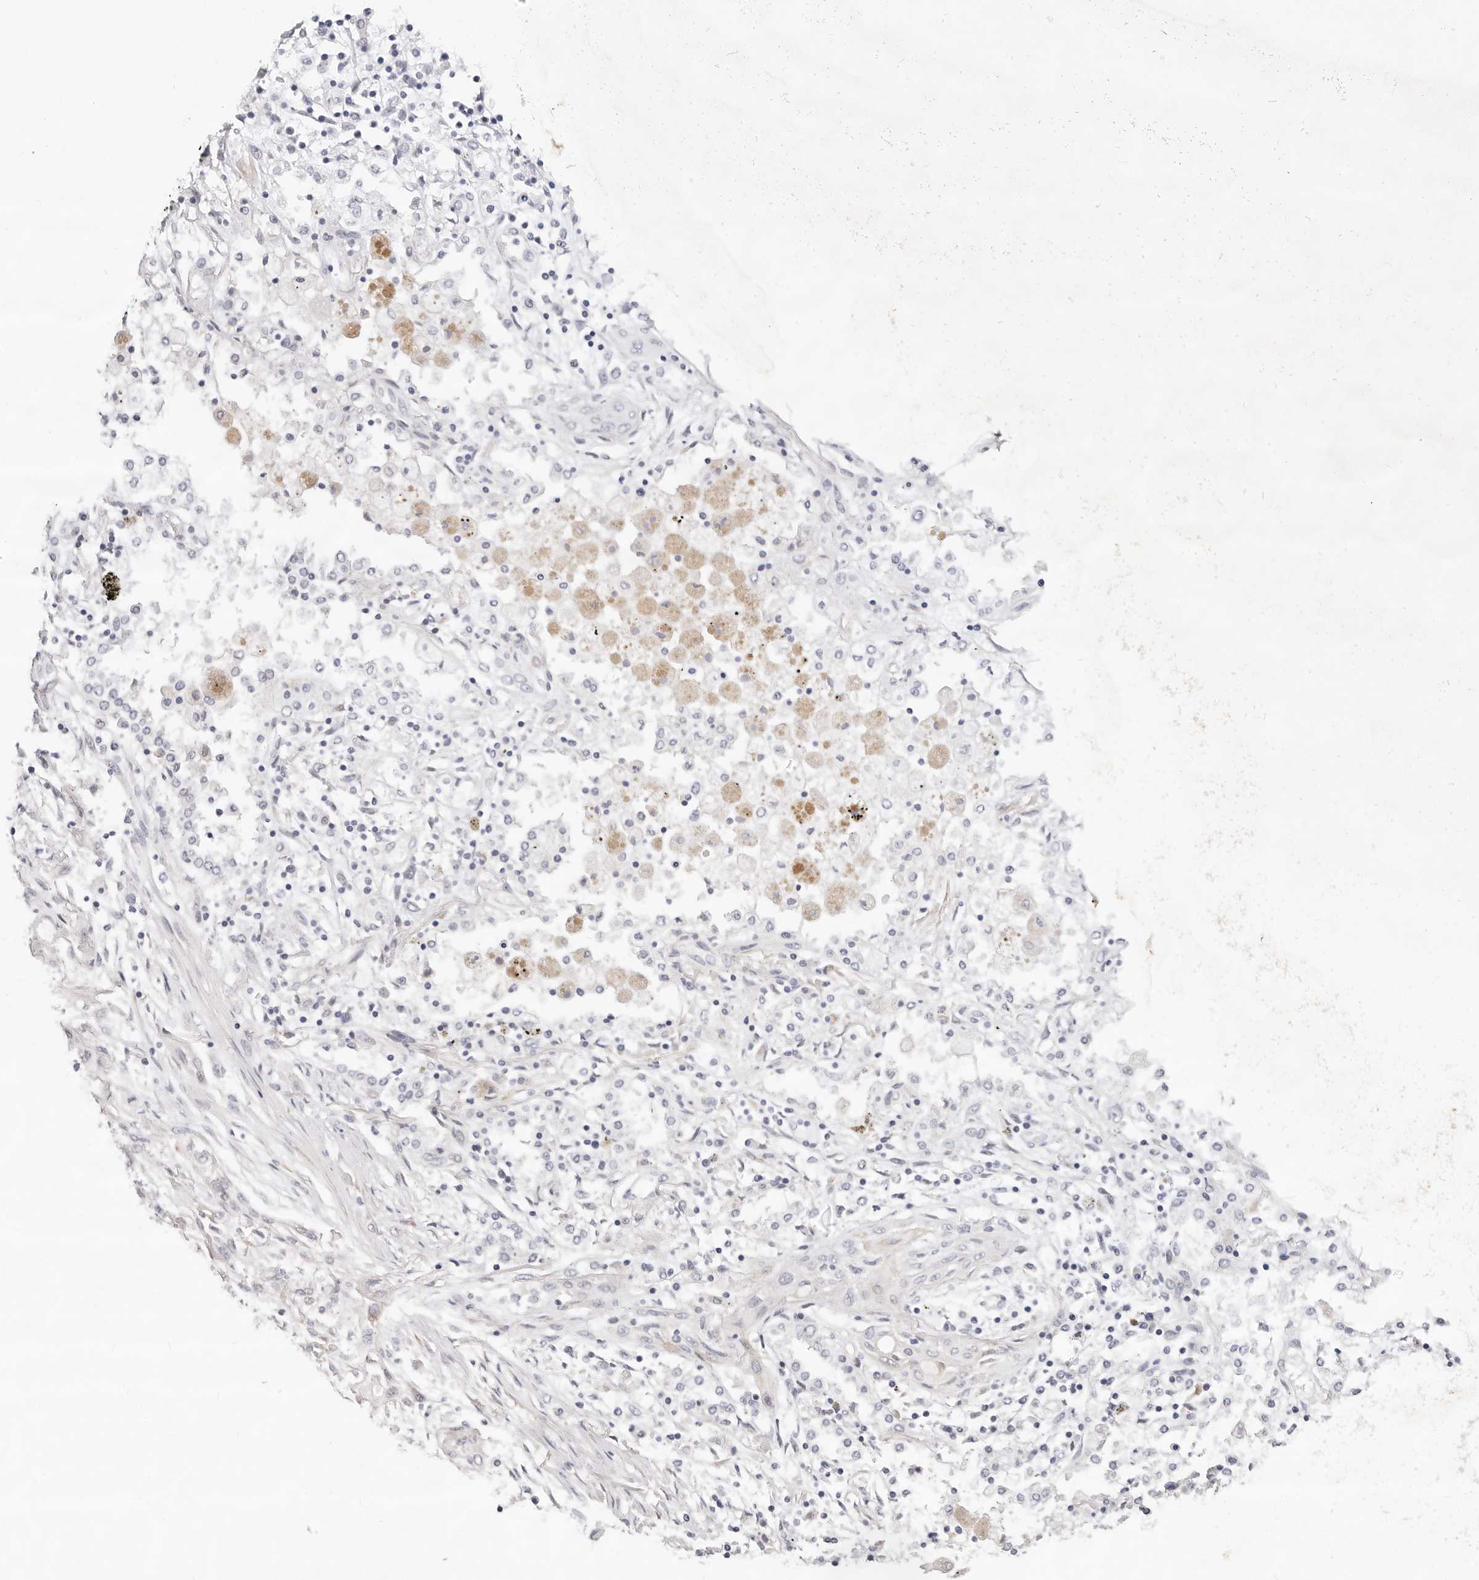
{"staining": {"intensity": "weak", "quantity": "<25%", "location": "cytoplasmic/membranous"}, "tissue": "lung cancer", "cell_type": "Tumor cells", "image_type": "cancer", "snomed": [{"axis": "morphology", "description": "Squamous cell carcinoma, NOS"}, {"axis": "topography", "description": "Lung"}], "caption": "Immunohistochemistry (IHC) of squamous cell carcinoma (lung) shows no staining in tumor cells.", "gene": "AFDN", "patient": {"sex": "female", "age": 47}}